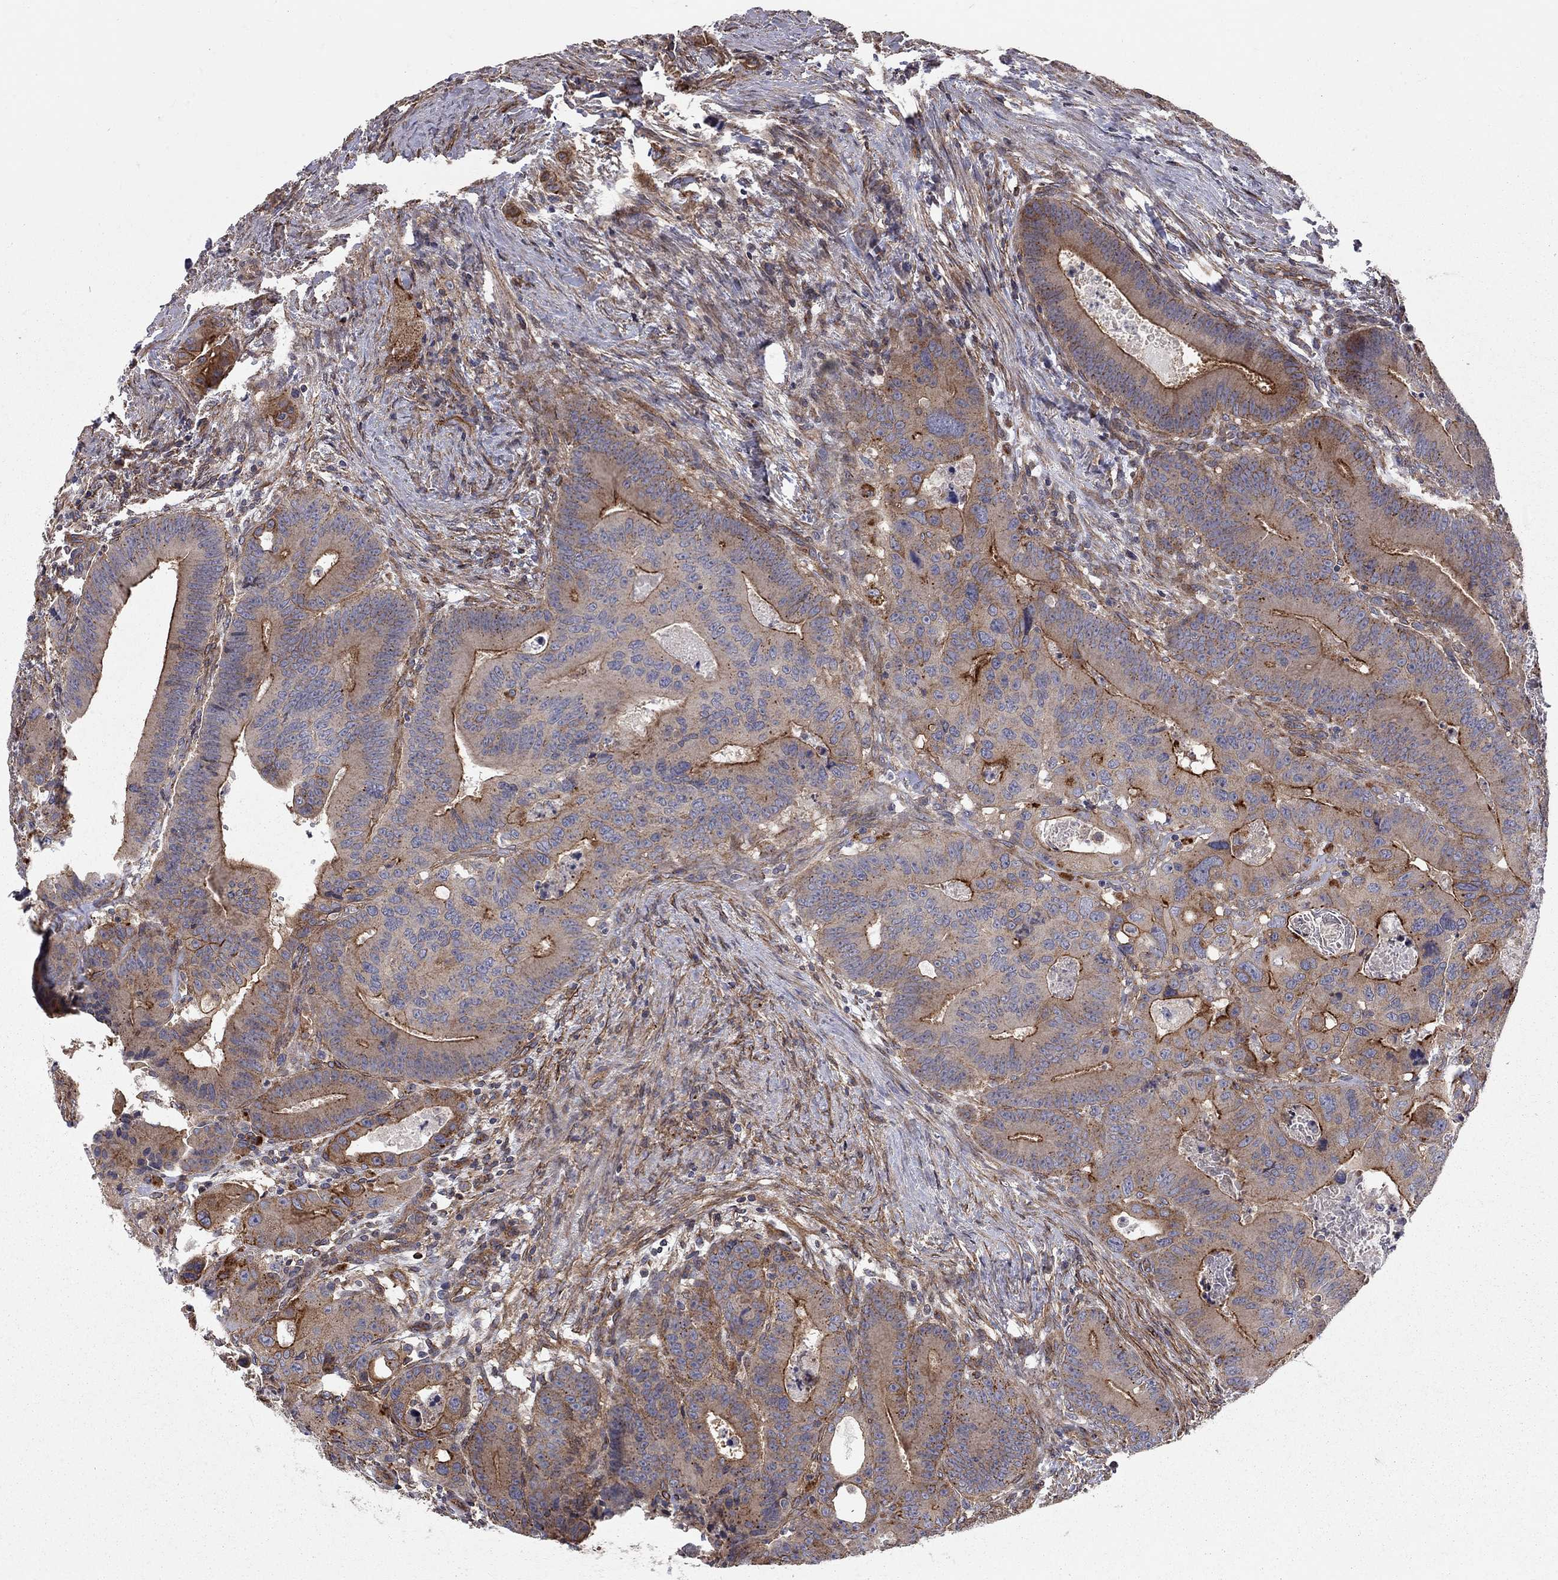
{"staining": {"intensity": "strong", "quantity": "25%-75%", "location": "cytoplasmic/membranous"}, "tissue": "colorectal cancer", "cell_type": "Tumor cells", "image_type": "cancer", "snomed": [{"axis": "morphology", "description": "Adenocarcinoma, NOS"}, {"axis": "topography", "description": "Rectum"}], "caption": "Adenocarcinoma (colorectal) stained for a protein shows strong cytoplasmic/membranous positivity in tumor cells. (DAB (3,3'-diaminobenzidine) IHC with brightfield microscopy, high magnification).", "gene": "RASEF", "patient": {"sex": "male", "age": 64}}